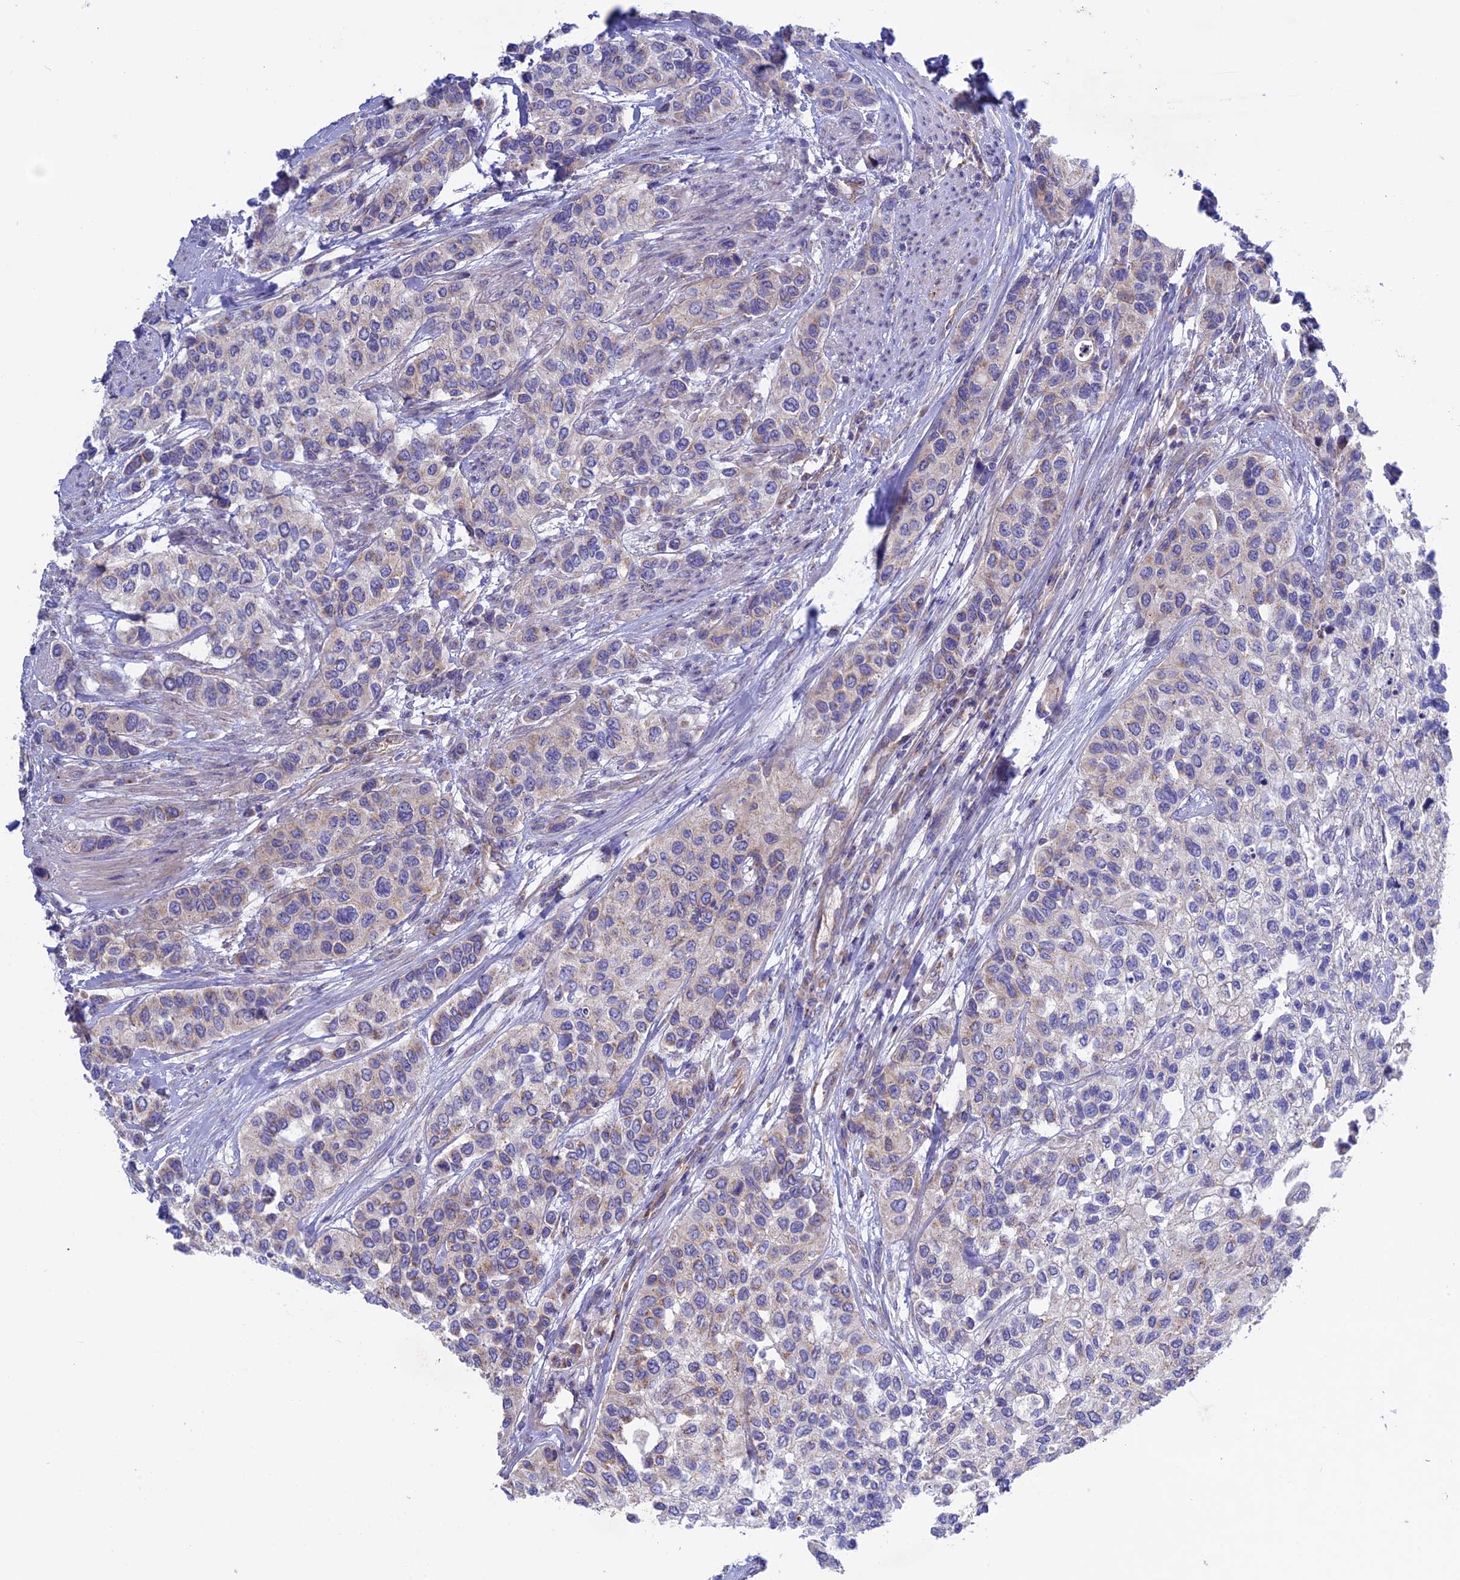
{"staining": {"intensity": "weak", "quantity": "<25%", "location": "cytoplasmic/membranous"}, "tissue": "urothelial cancer", "cell_type": "Tumor cells", "image_type": "cancer", "snomed": [{"axis": "morphology", "description": "Normal tissue, NOS"}, {"axis": "morphology", "description": "Urothelial carcinoma, High grade"}, {"axis": "topography", "description": "Vascular tissue"}, {"axis": "topography", "description": "Urinary bladder"}], "caption": "This is an IHC micrograph of urothelial carcinoma (high-grade). There is no expression in tumor cells.", "gene": "ETFDH", "patient": {"sex": "female", "age": 56}}